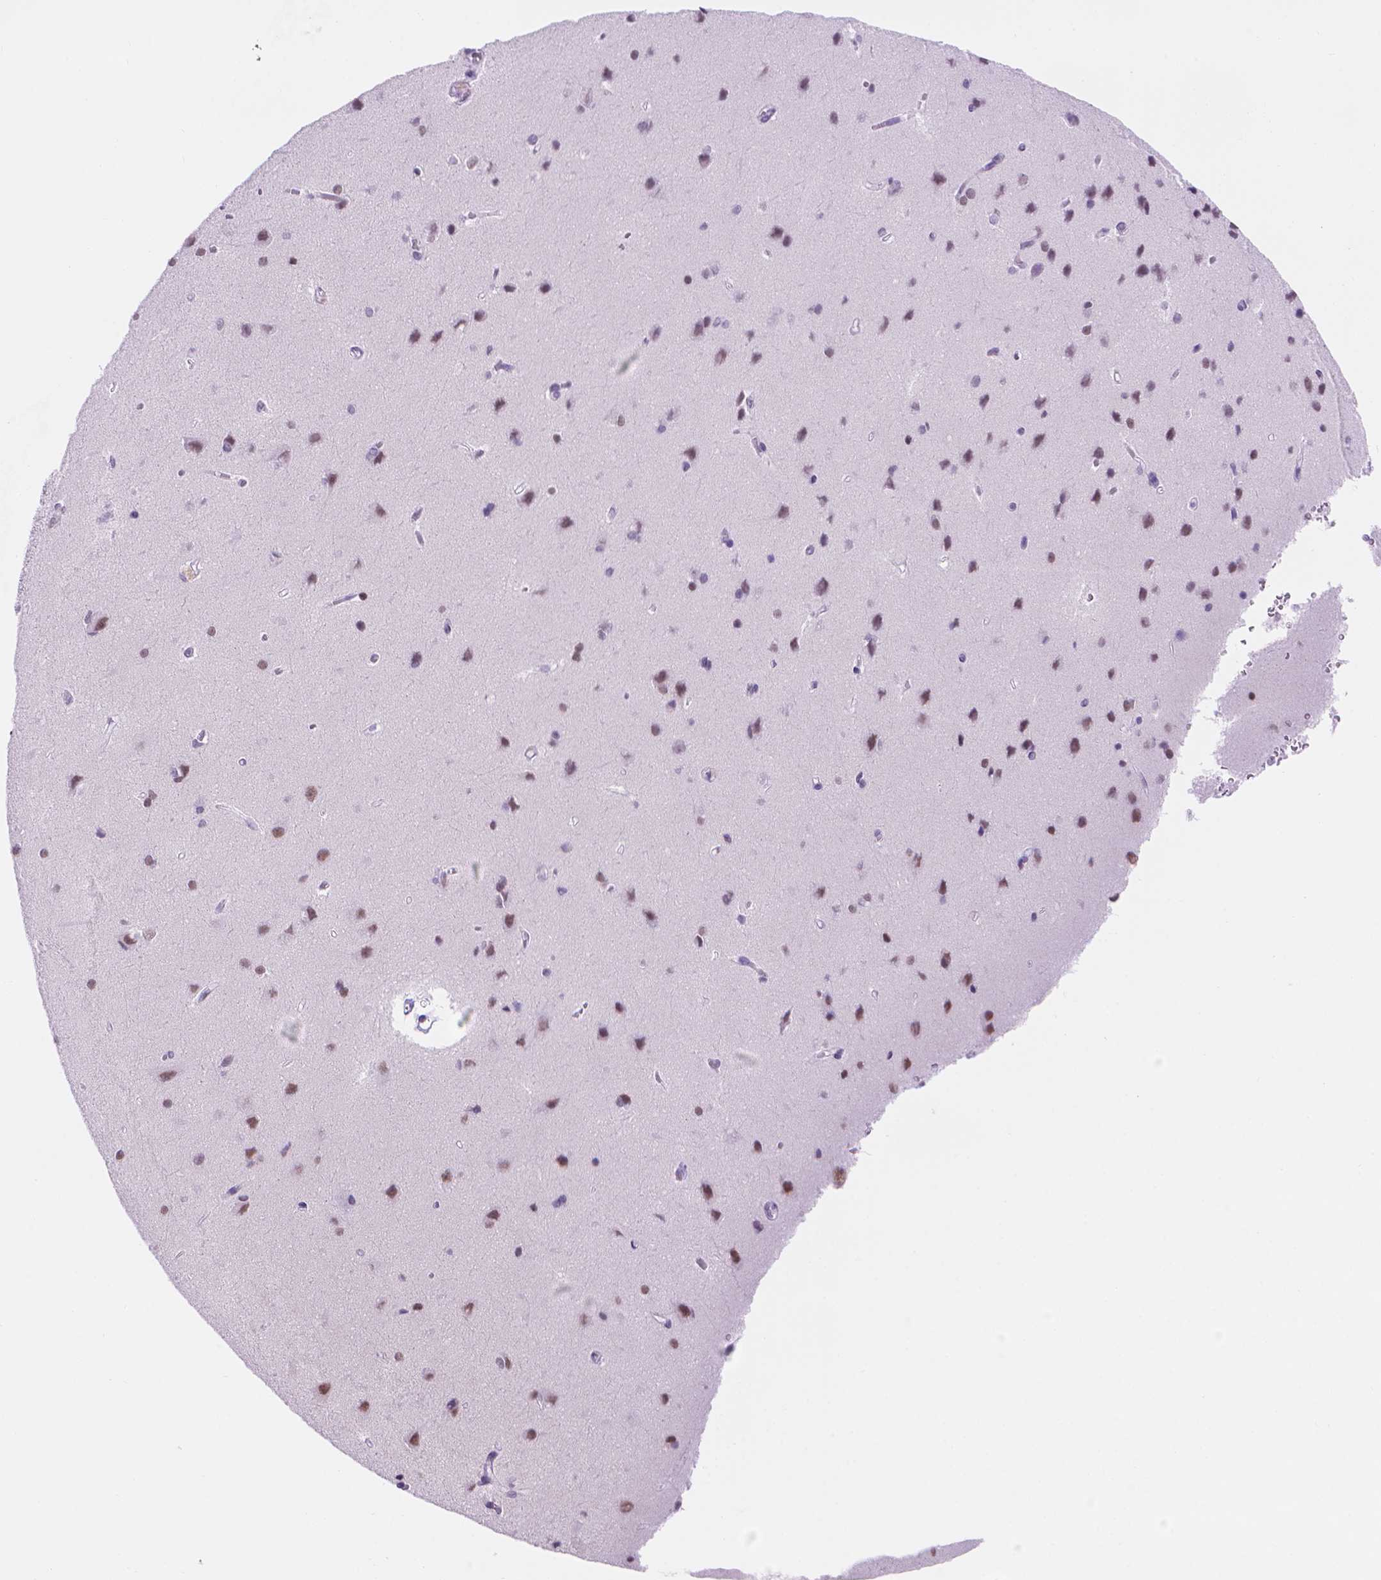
{"staining": {"intensity": "moderate", "quantity": "<25%", "location": "nuclear"}, "tissue": "cerebral cortex", "cell_type": "Endothelial cells", "image_type": "normal", "snomed": [{"axis": "morphology", "description": "Normal tissue, NOS"}, {"axis": "topography", "description": "Cerebral cortex"}], "caption": "Cerebral cortex stained with a brown dye reveals moderate nuclear positive expression in about <25% of endothelial cells.", "gene": "RPA4", "patient": {"sex": "male", "age": 37}}